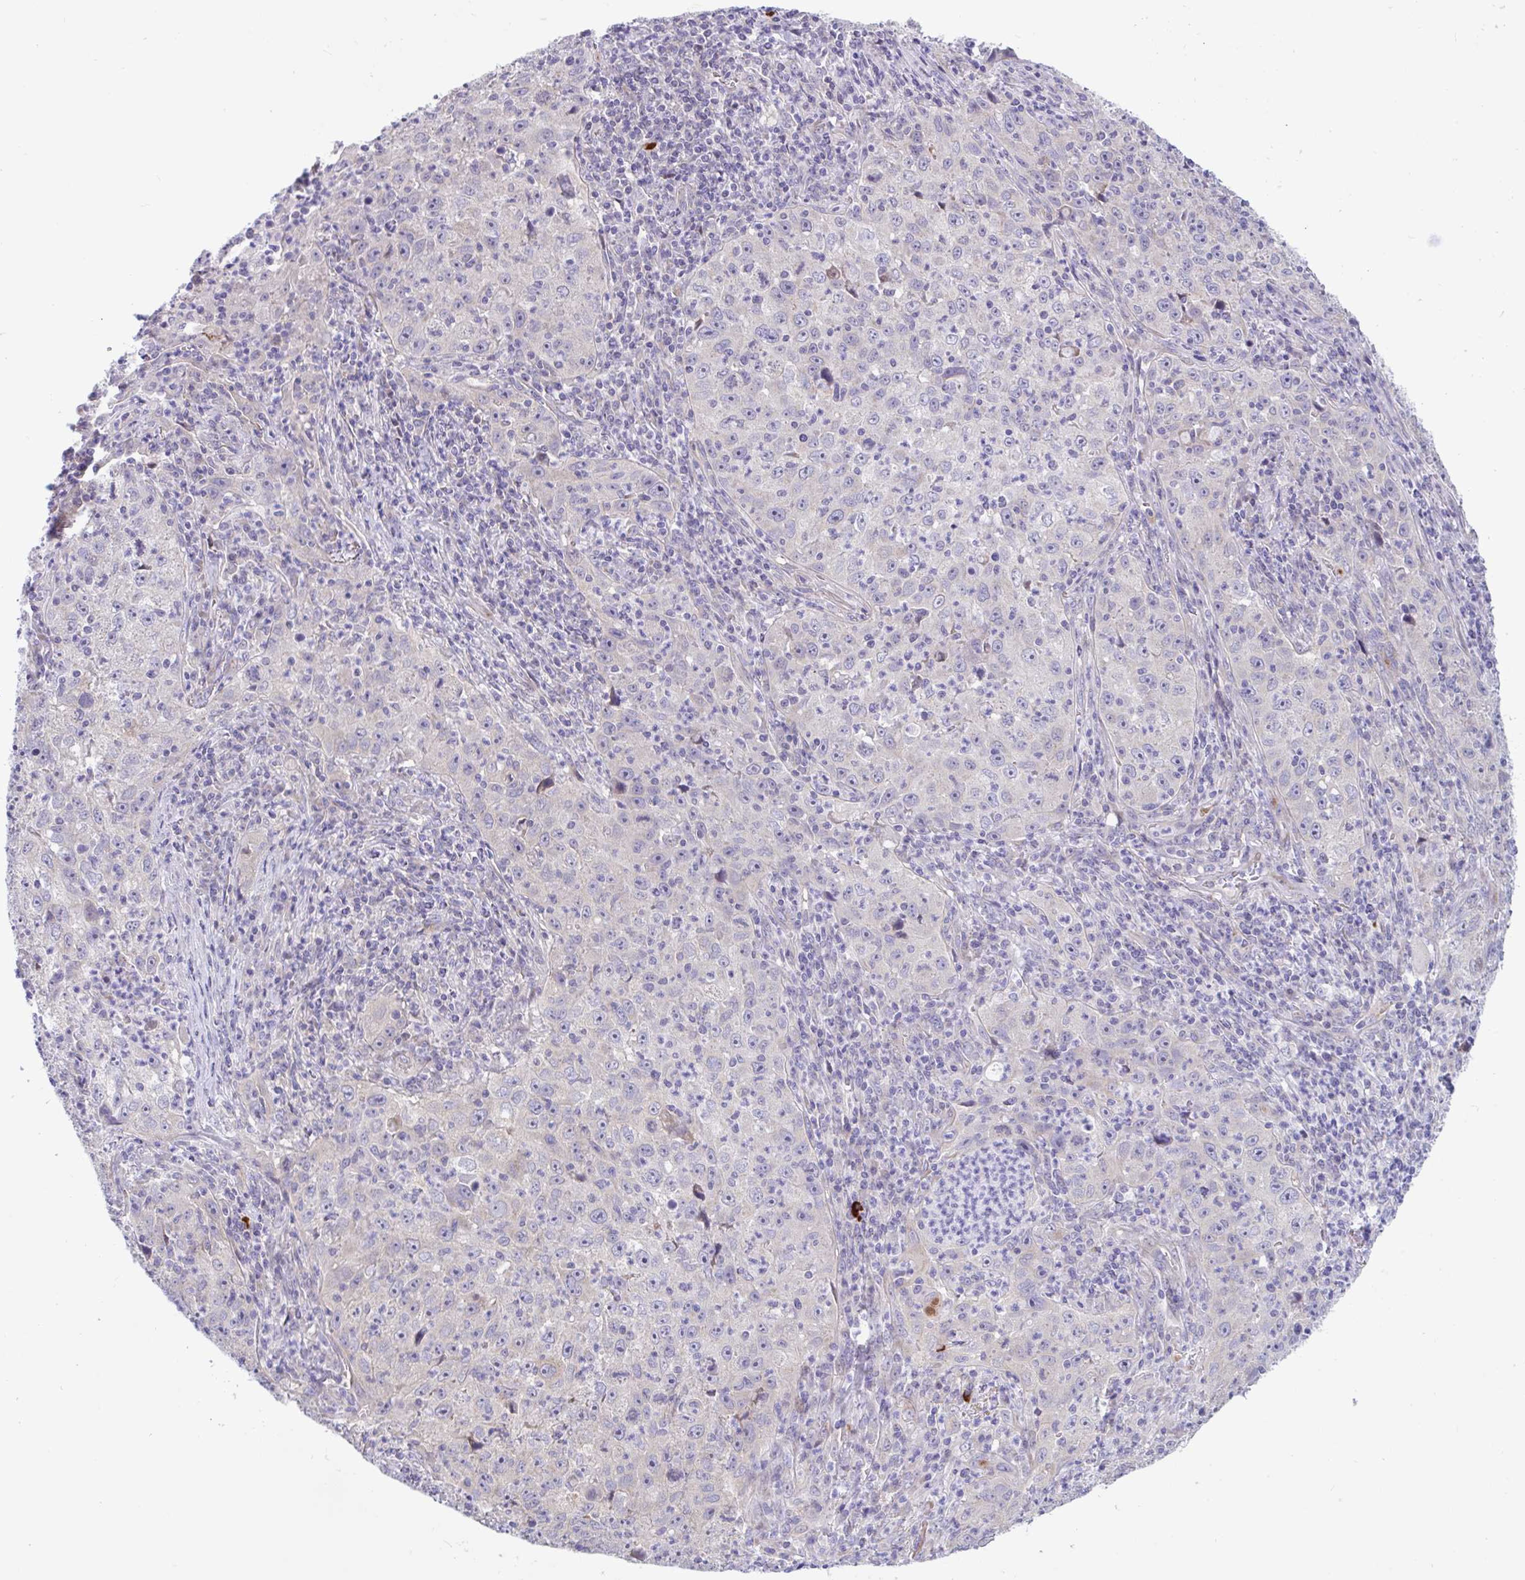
{"staining": {"intensity": "negative", "quantity": "none", "location": "none"}, "tissue": "lung cancer", "cell_type": "Tumor cells", "image_type": "cancer", "snomed": [{"axis": "morphology", "description": "Squamous cell carcinoma, NOS"}, {"axis": "topography", "description": "Lung"}], "caption": "Immunohistochemistry micrograph of neoplastic tissue: human lung squamous cell carcinoma stained with DAB (3,3'-diaminobenzidine) shows no significant protein expression in tumor cells. (Stains: DAB IHC with hematoxylin counter stain, Microscopy: brightfield microscopy at high magnification).", "gene": "IL37", "patient": {"sex": "male", "age": 71}}